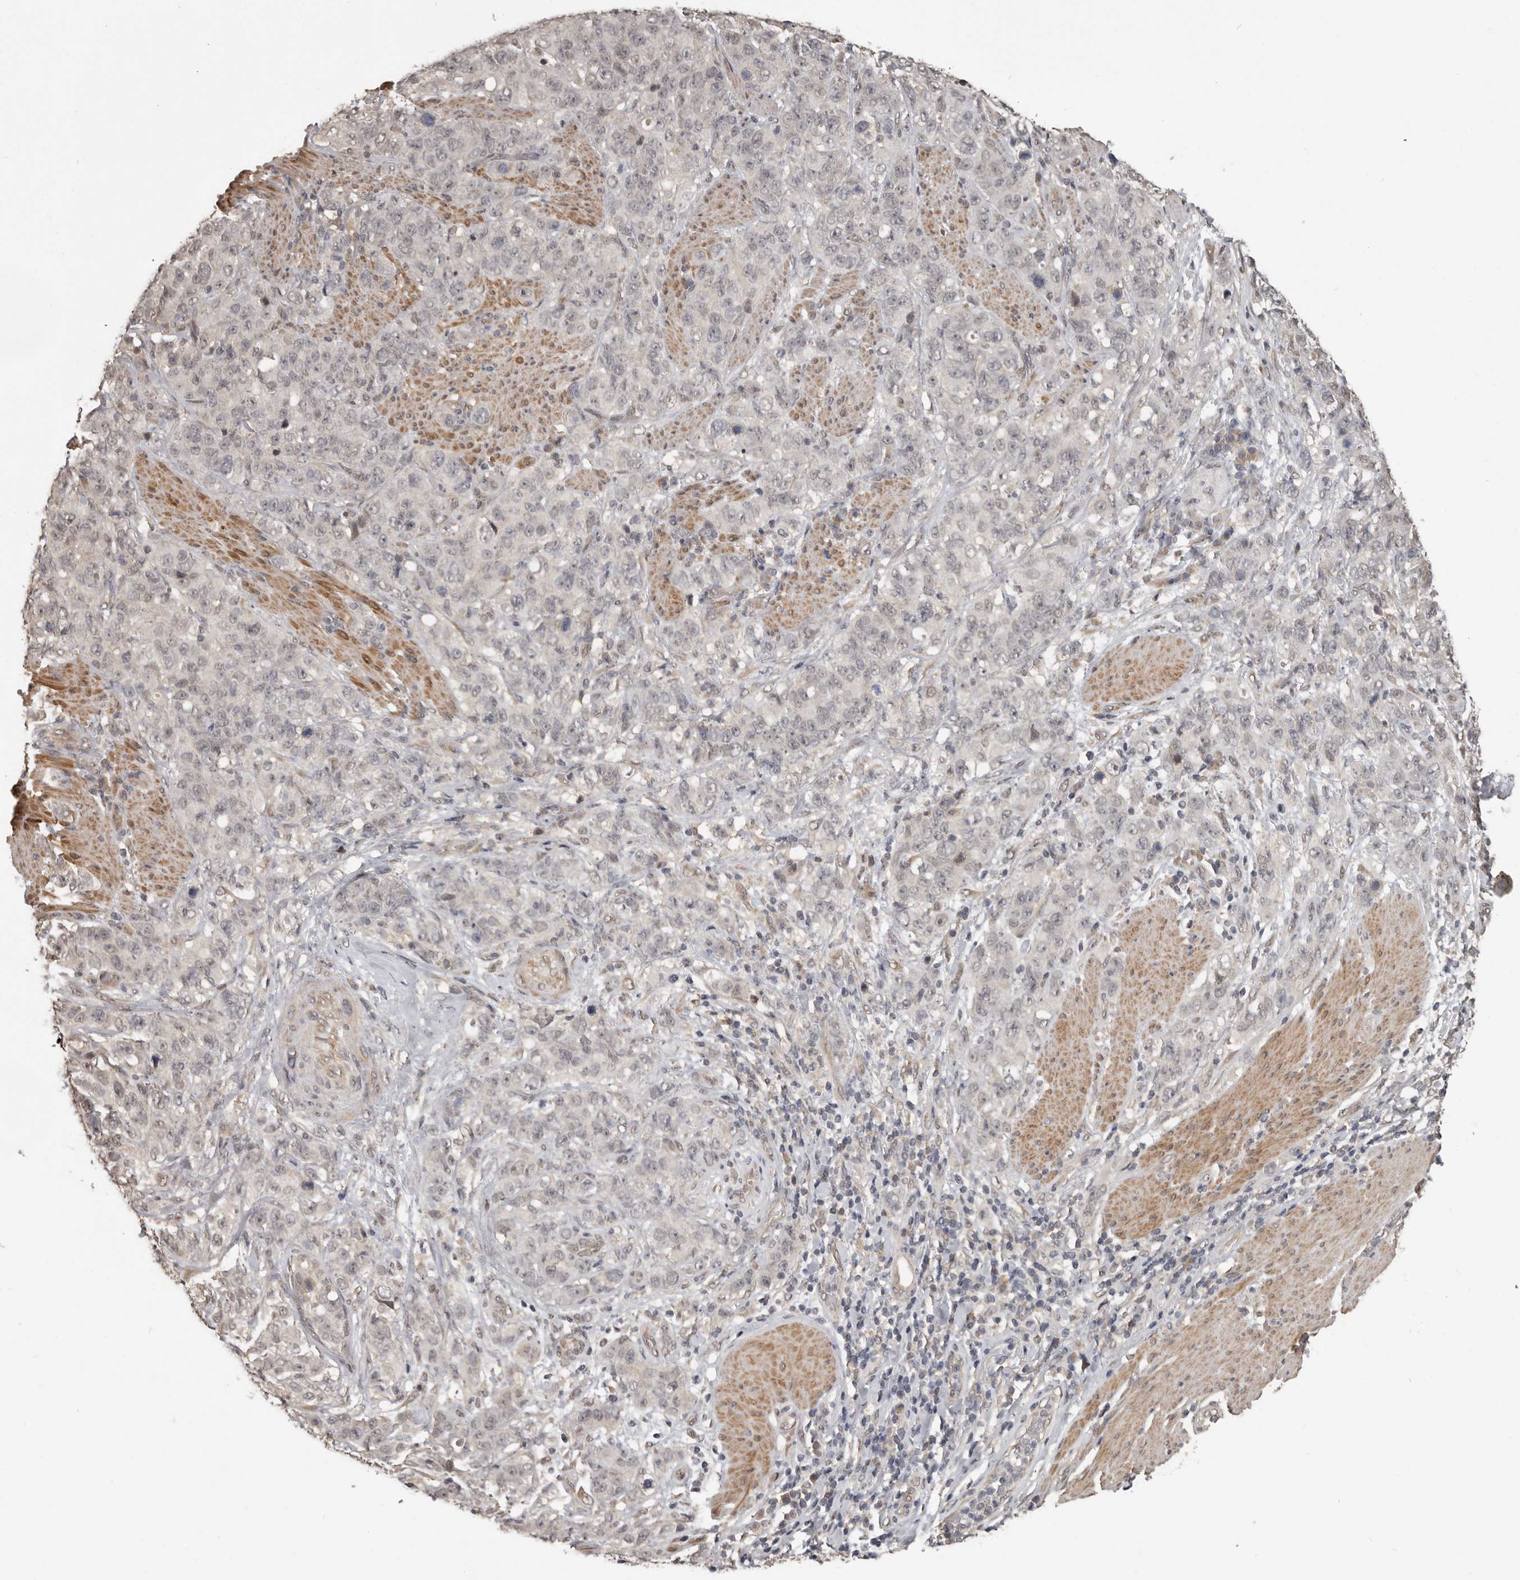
{"staining": {"intensity": "weak", "quantity": "25%-75%", "location": "nuclear"}, "tissue": "stomach cancer", "cell_type": "Tumor cells", "image_type": "cancer", "snomed": [{"axis": "morphology", "description": "Adenocarcinoma, NOS"}, {"axis": "topography", "description": "Stomach"}], "caption": "IHC of stomach cancer (adenocarcinoma) reveals low levels of weak nuclear expression in about 25%-75% of tumor cells.", "gene": "ZFP14", "patient": {"sex": "male", "age": 48}}